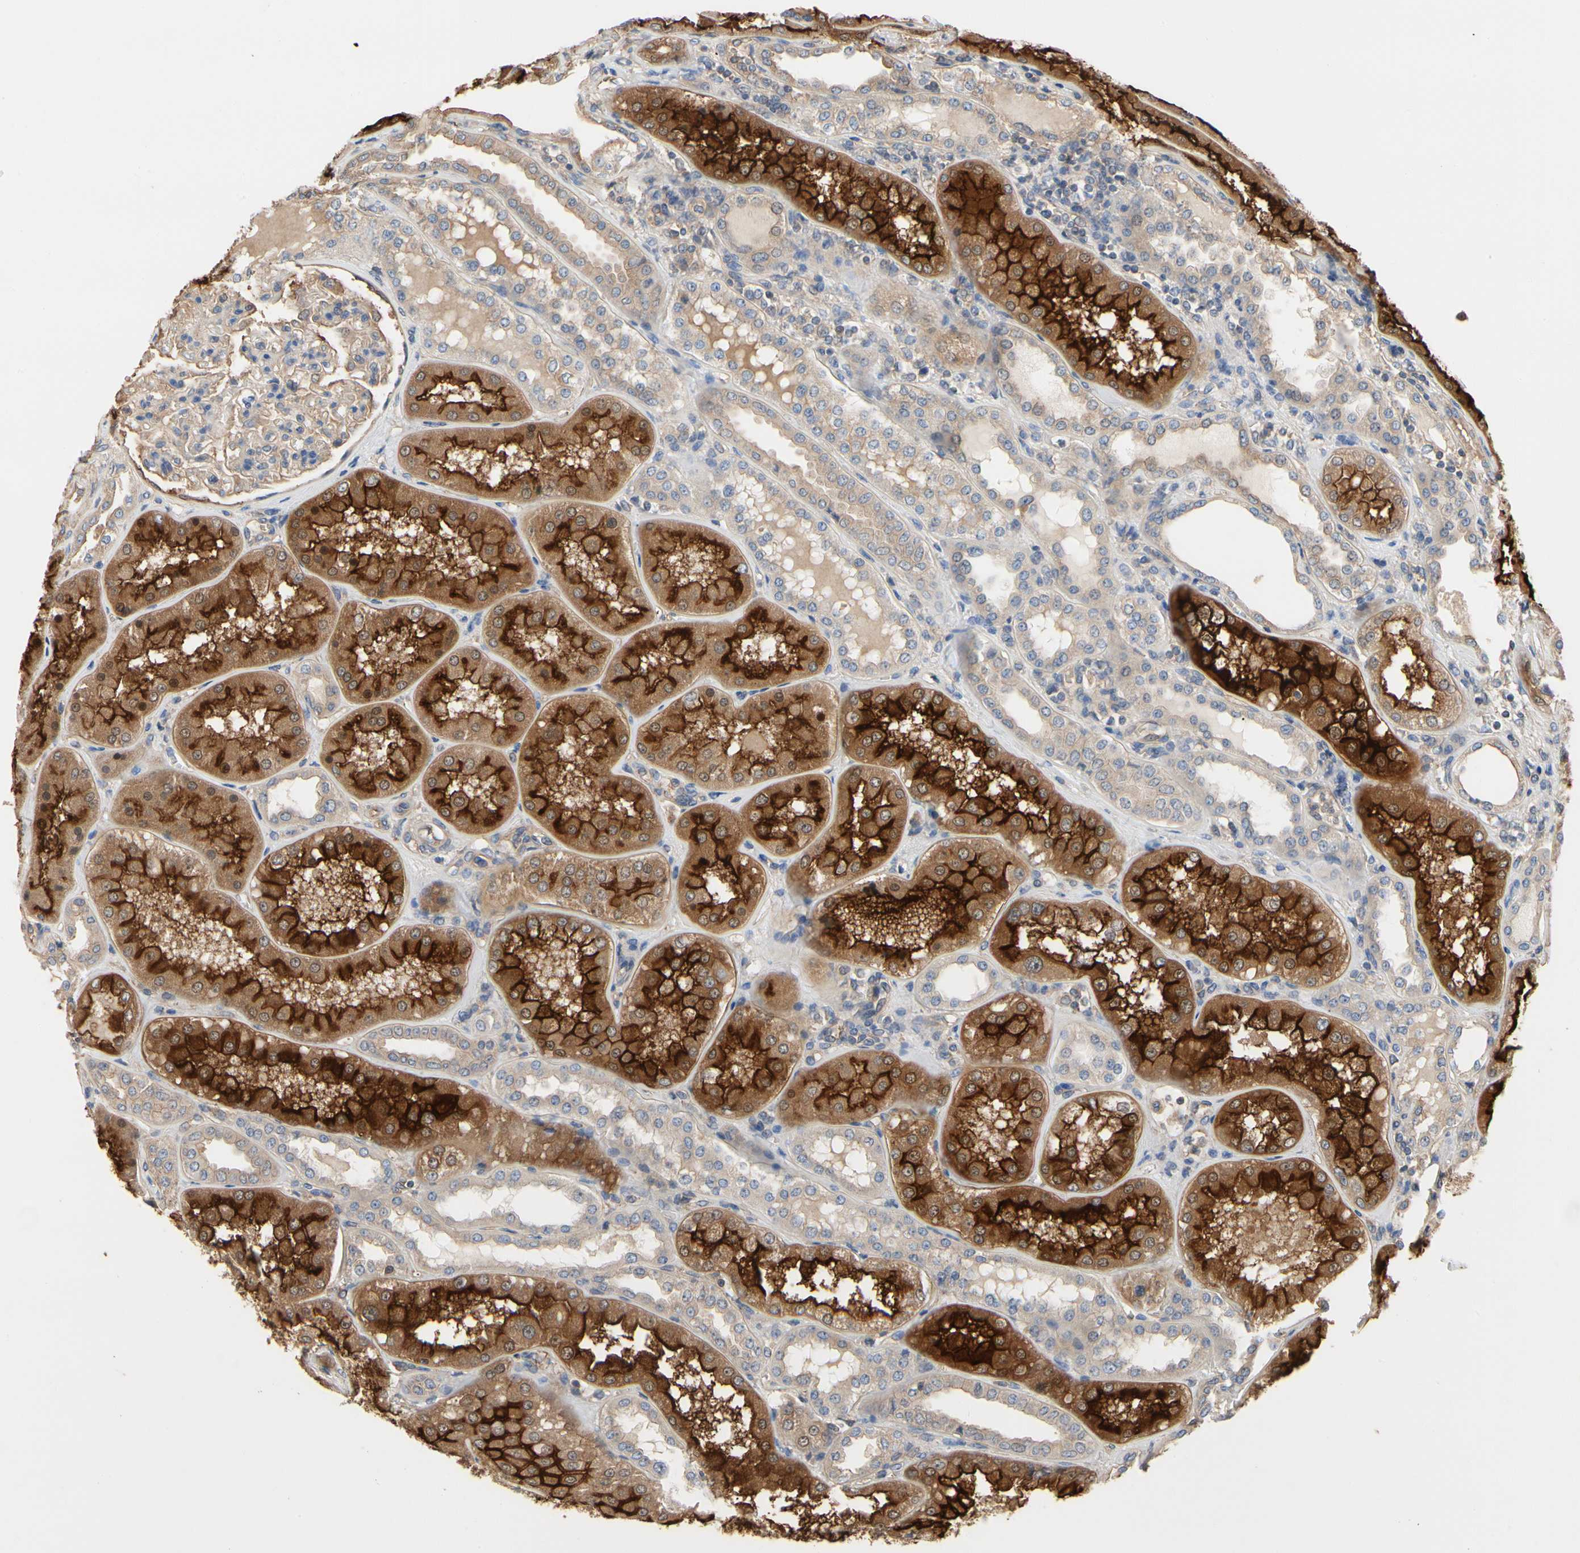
{"staining": {"intensity": "weak", "quantity": ">75%", "location": "cytoplasmic/membranous"}, "tissue": "kidney", "cell_type": "Cells in glomeruli", "image_type": "normal", "snomed": [{"axis": "morphology", "description": "Normal tissue, NOS"}, {"axis": "topography", "description": "Kidney"}], "caption": "Immunohistochemistry of benign human kidney exhibits low levels of weak cytoplasmic/membranous staining in approximately >75% of cells in glomeruli.", "gene": "PDZK1", "patient": {"sex": "female", "age": 56}}